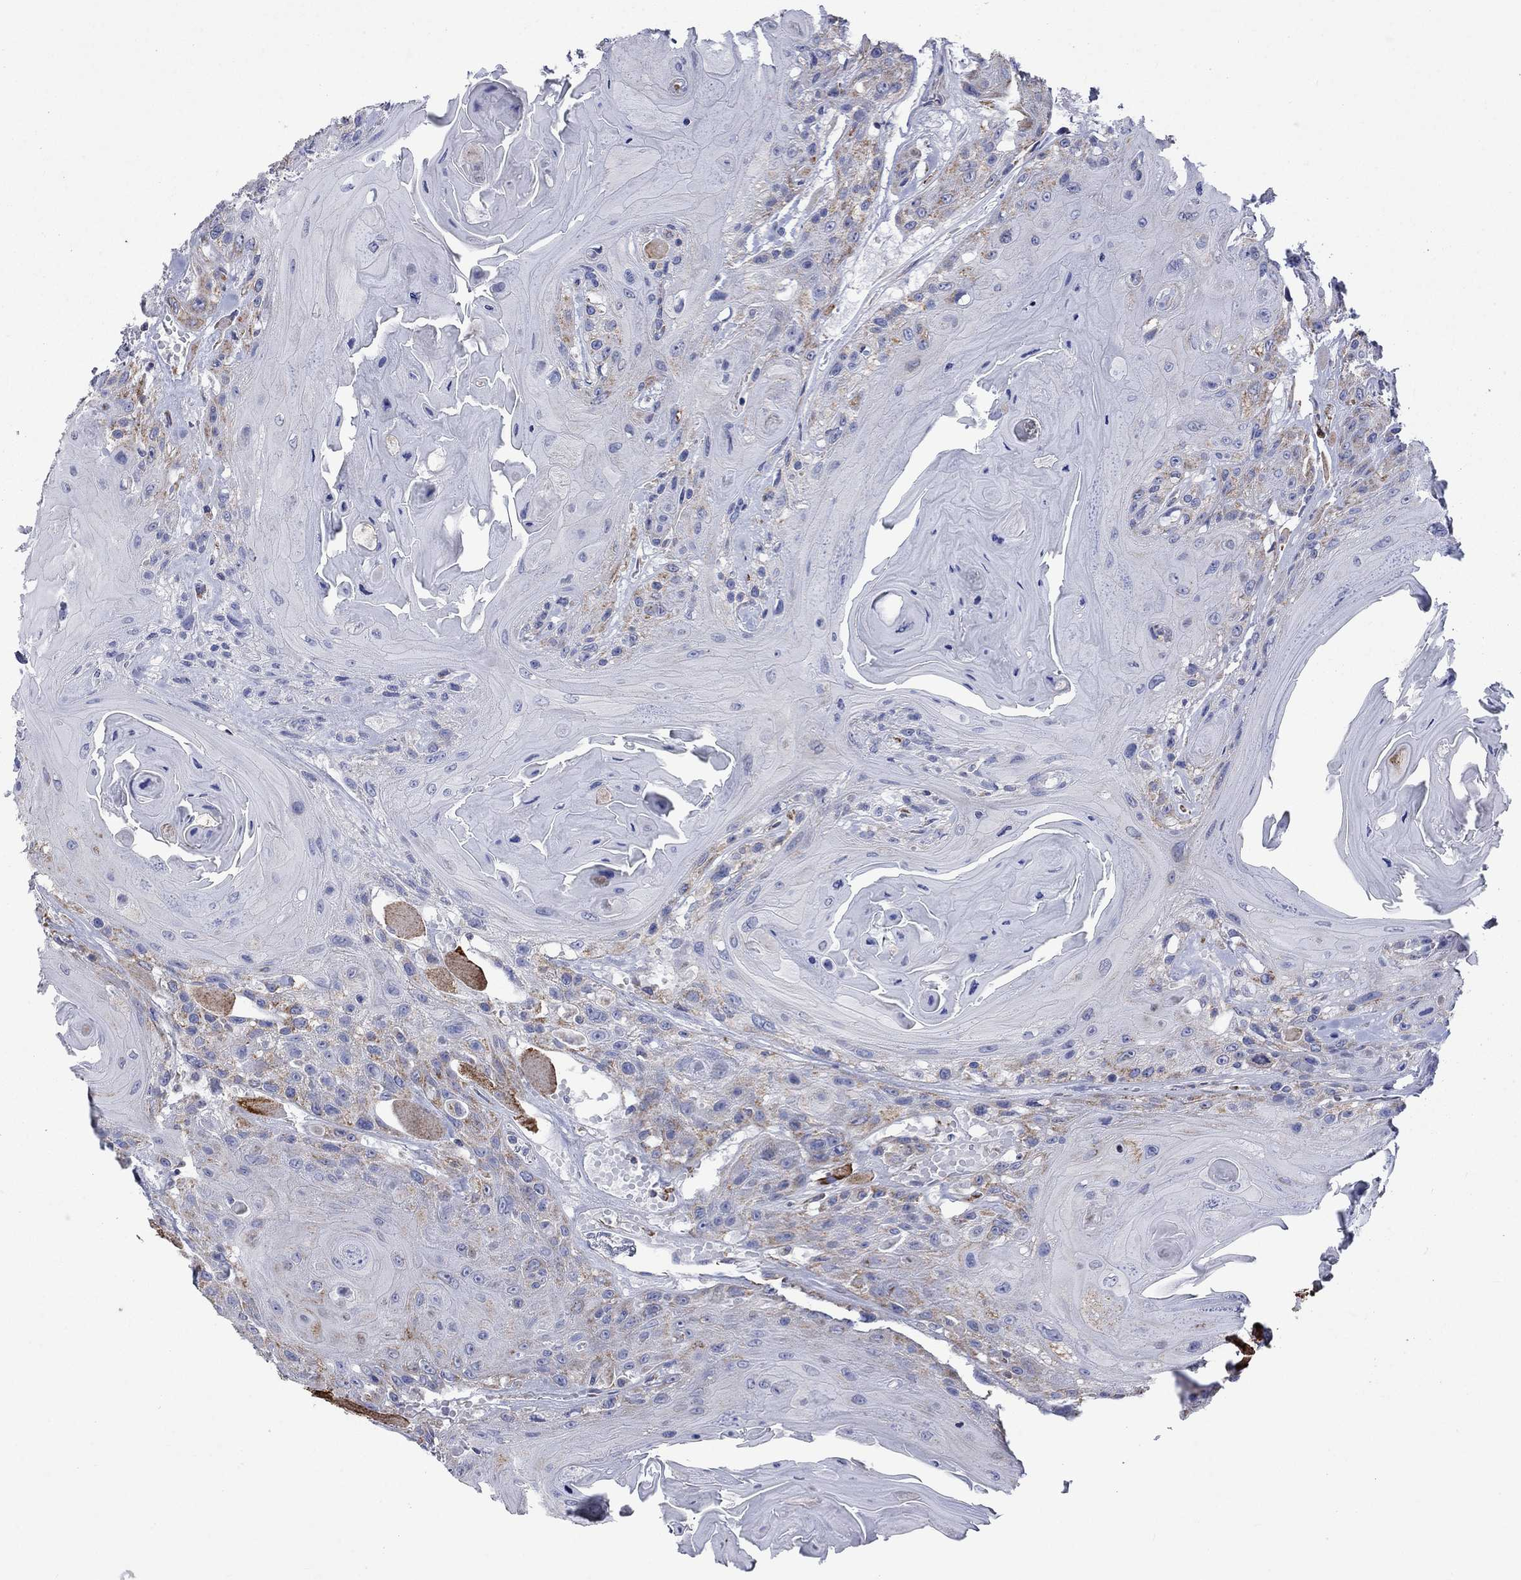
{"staining": {"intensity": "weak", "quantity": "<25%", "location": "cytoplasmic/membranous"}, "tissue": "head and neck cancer", "cell_type": "Tumor cells", "image_type": "cancer", "snomed": [{"axis": "morphology", "description": "Squamous cell carcinoma, NOS"}, {"axis": "topography", "description": "Head-Neck"}], "caption": "IHC histopathology image of neoplastic tissue: head and neck cancer stained with DAB (3,3'-diaminobenzidine) displays no significant protein expression in tumor cells.", "gene": "CISD1", "patient": {"sex": "female", "age": 59}}